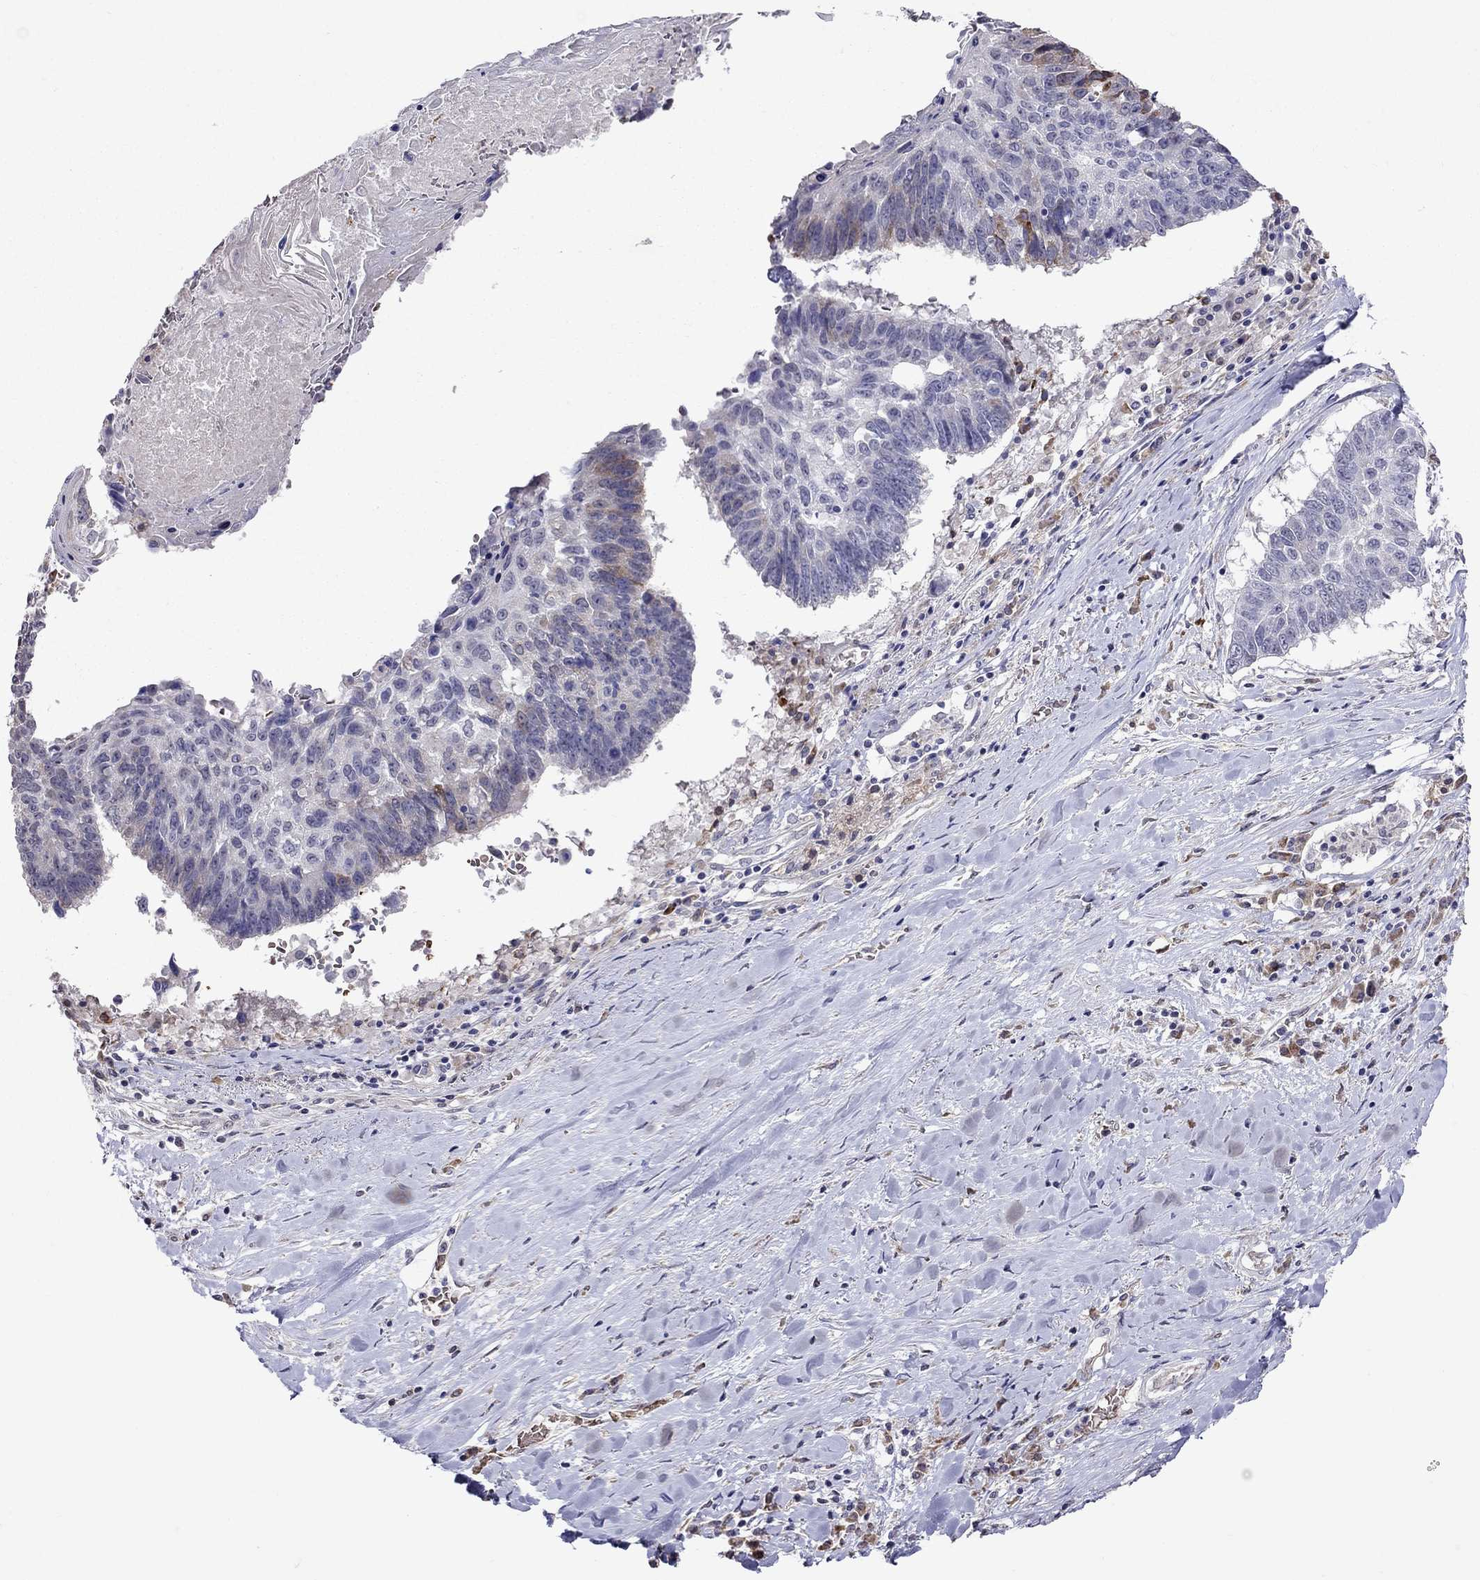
{"staining": {"intensity": "strong", "quantity": "<25%", "location": "cytoplasmic/membranous"}, "tissue": "lung cancer", "cell_type": "Tumor cells", "image_type": "cancer", "snomed": [{"axis": "morphology", "description": "Squamous cell carcinoma, NOS"}, {"axis": "topography", "description": "Lung"}], "caption": "High-power microscopy captured an IHC histopathology image of squamous cell carcinoma (lung), revealing strong cytoplasmic/membranous positivity in about <25% of tumor cells. (Brightfield microscopy of DAB IHC at high magnification).", "gene": "ADAM28", "patient": {"sex": "male", "age": 73}}